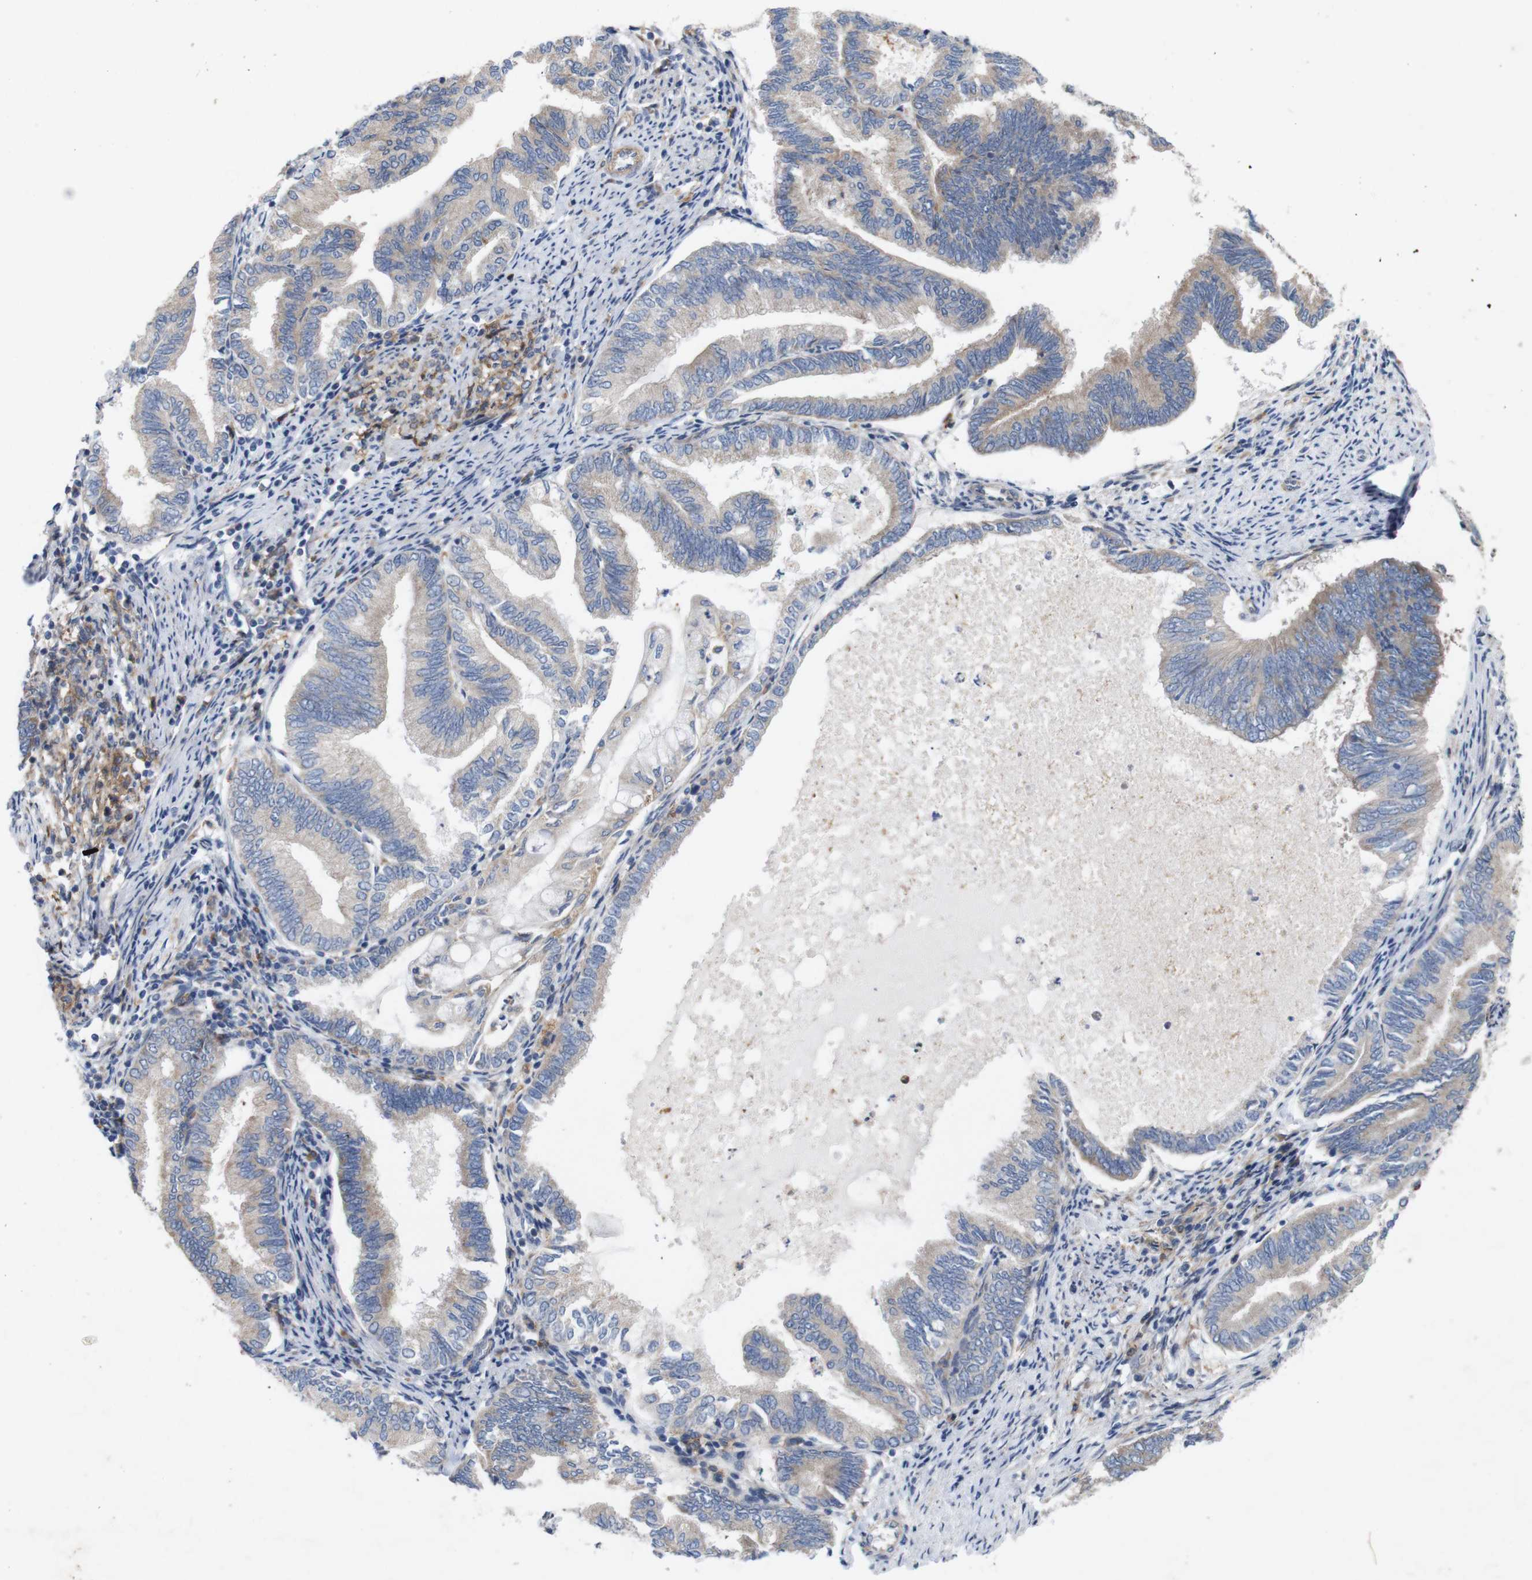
{"staining": {"intensity": "weak", "quantity": ">75%", "location": "cytoplasmic/membranous"}, "tissue": "endometrial cancer", "cell_type": "Tumor cells", "image_type": "cancer", "snomed": [{"axis": "morphology", "description": "Adenocarcinoma, NOS"}, {"axis": "topography", "description": "Endometrium"}], "caption": "Immunohistochemical staining of endometrial cancer (adenocarcinoma) exhibits low levels of weak cytoplasmic/membranous expression in about >75% of tumor cells.", "gene": "SIGLEC8", "patient": {"sex": "female", "age": 86}}